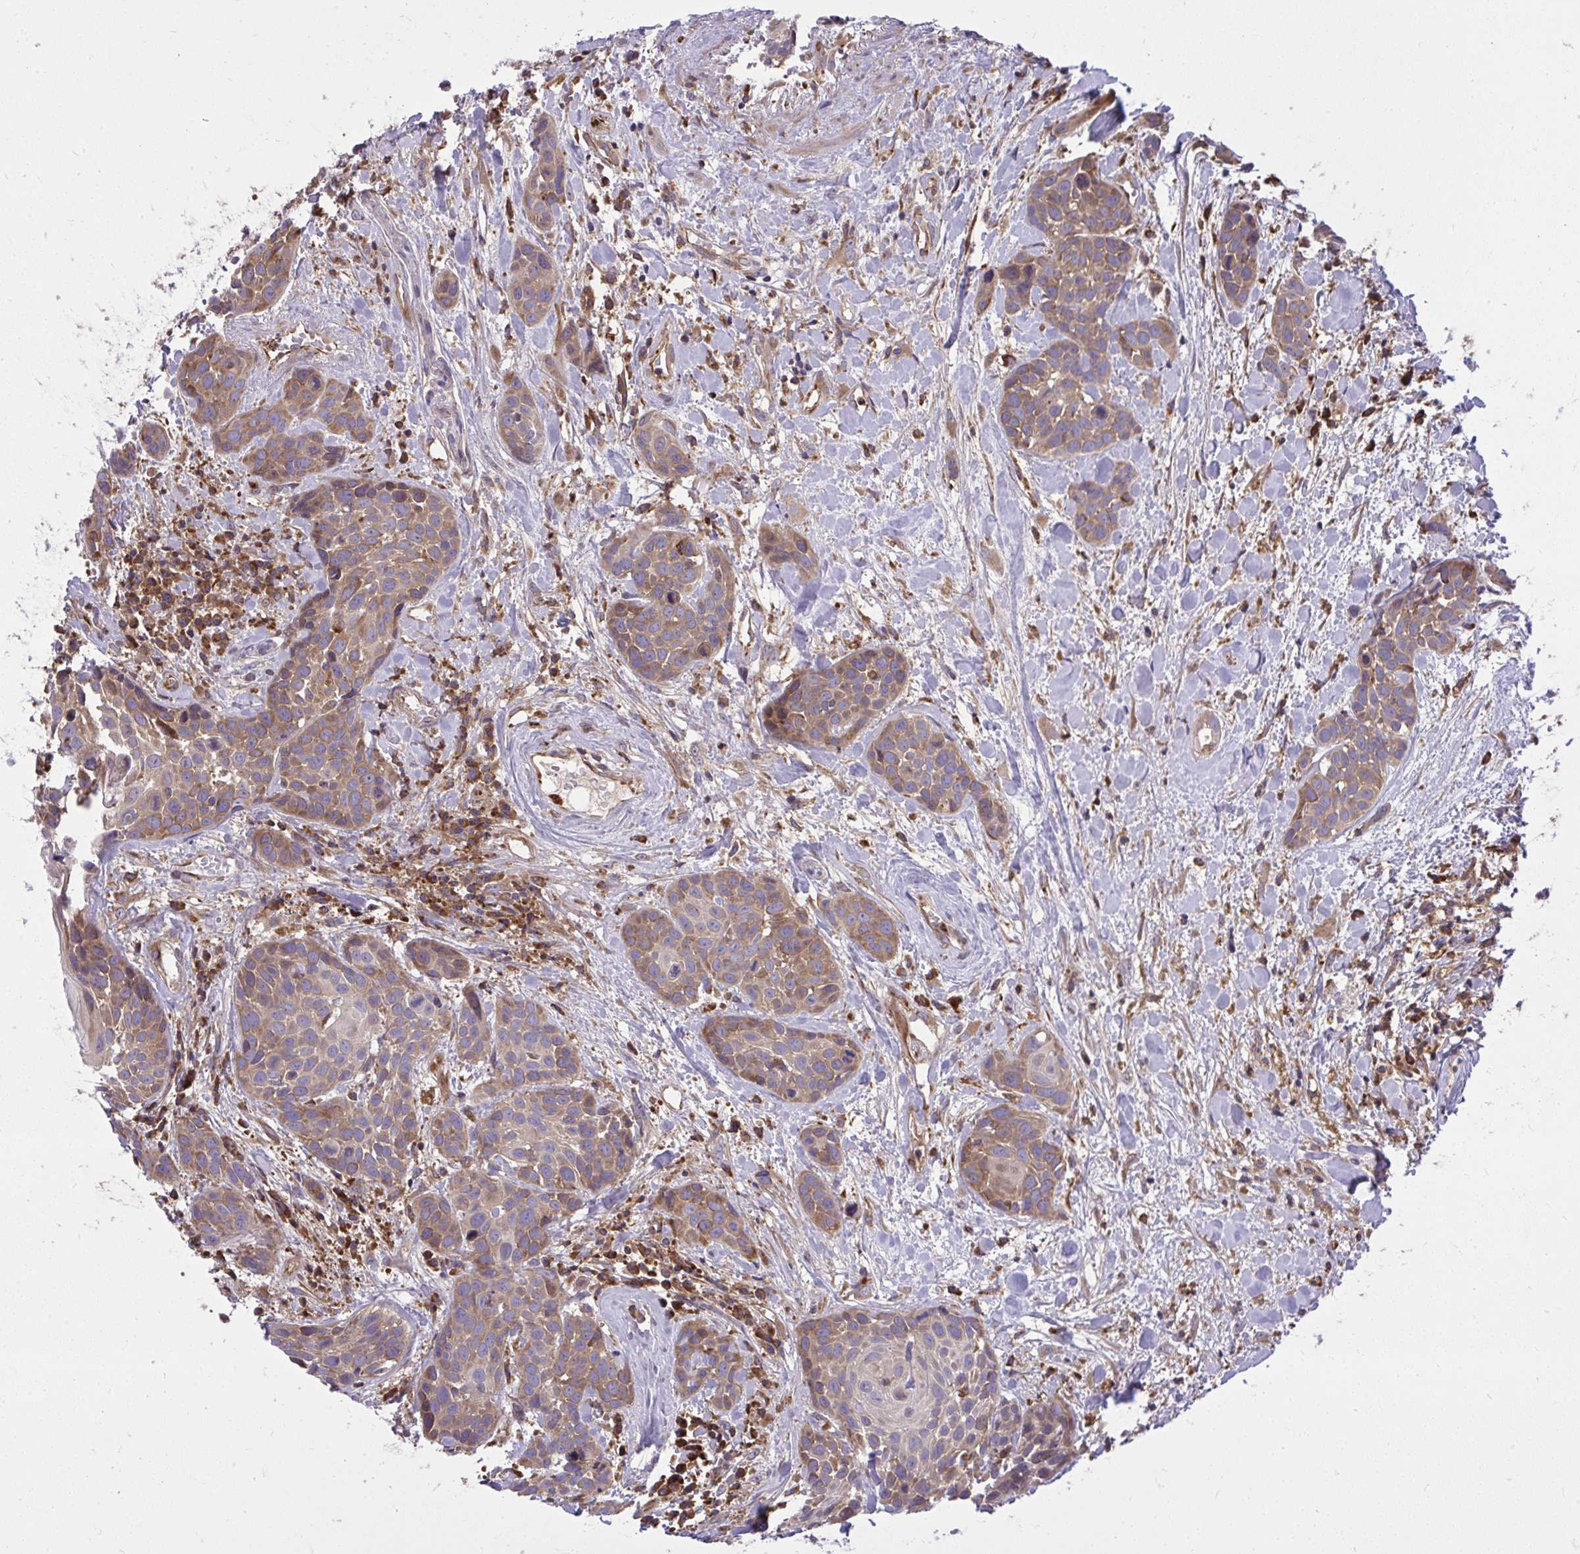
{"staining": {"intensity": "moderate", "quantity": ">75%", "location": "cytoplasmic/membranous"}, "tissue": "head and neck cancer", "cell_type": "Tumor cells", "image_type": "cancer", "snomed": [{"axis": "morphology", "description": "Squamous cell carcinoma, NOS"}, {"axis": "topography", "description": "Head-Neck"}], "caption": "Head and neck cancer (squamous cell carcinoma) was stained to show a protein in brown. There is medium levels of moderate cytoplasmic/membranous staining in approximately >75% of tumor cells.", "gene": "PAIP2", "patient": {"sex": "female", "age": 50}}